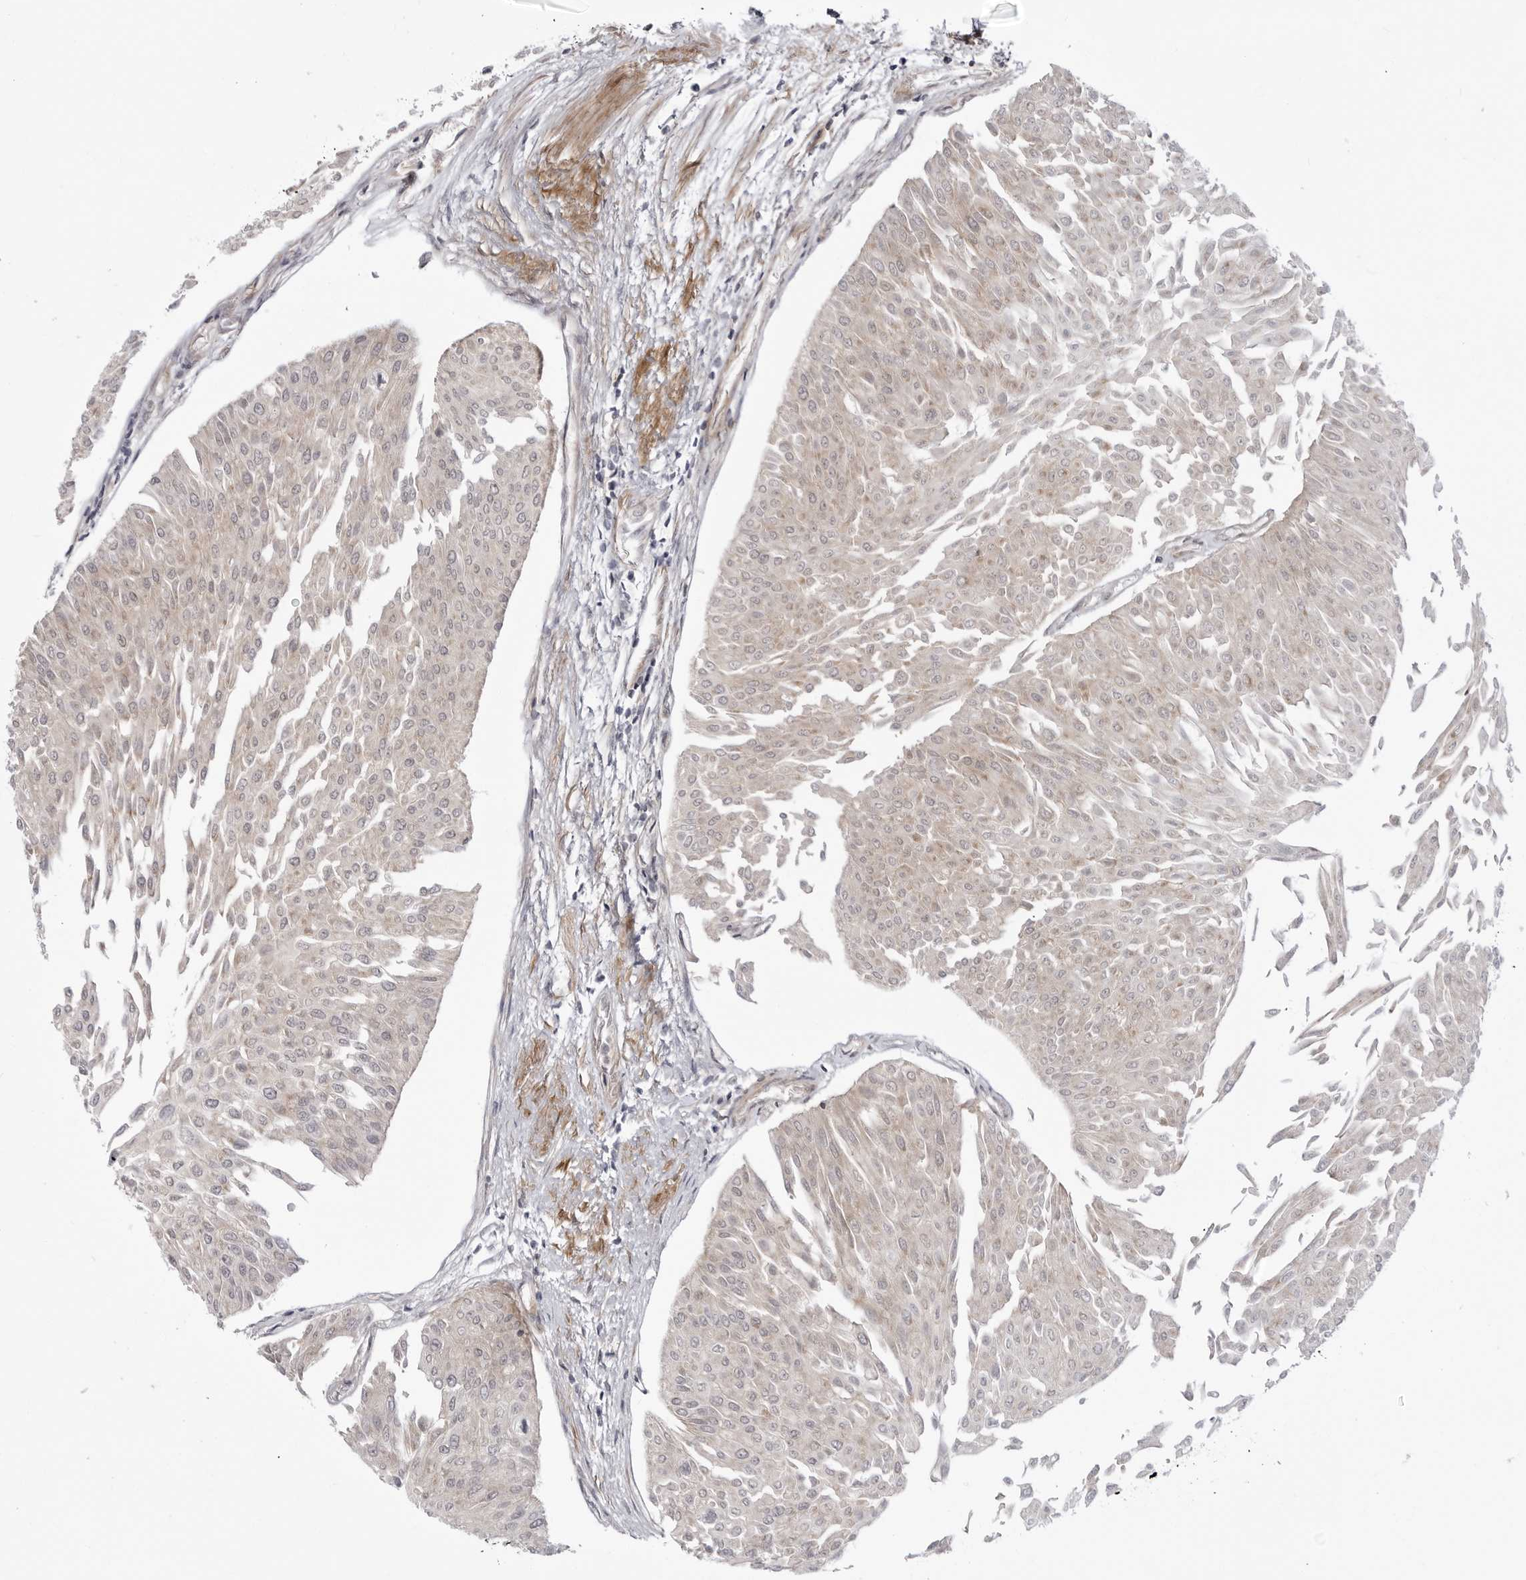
{"staining": {"intensity": "negative", "quantity": "none", "location": "none"}, "tissue": "urothelial cancer", "cell_type": "Tumor cells", "image_type": "cancer", "snomed": [{"axis": "morphology", "description": "Urothelial carcinoma, Low grade"}, {"axis": "topography", "description": "Urinary bladder"}], "caption": "A histopathology image of human urothelial cancer is negative for staining in tumor cells.", "gene": "CCDC18", "patient": {"sex": "male", "age": 67}}